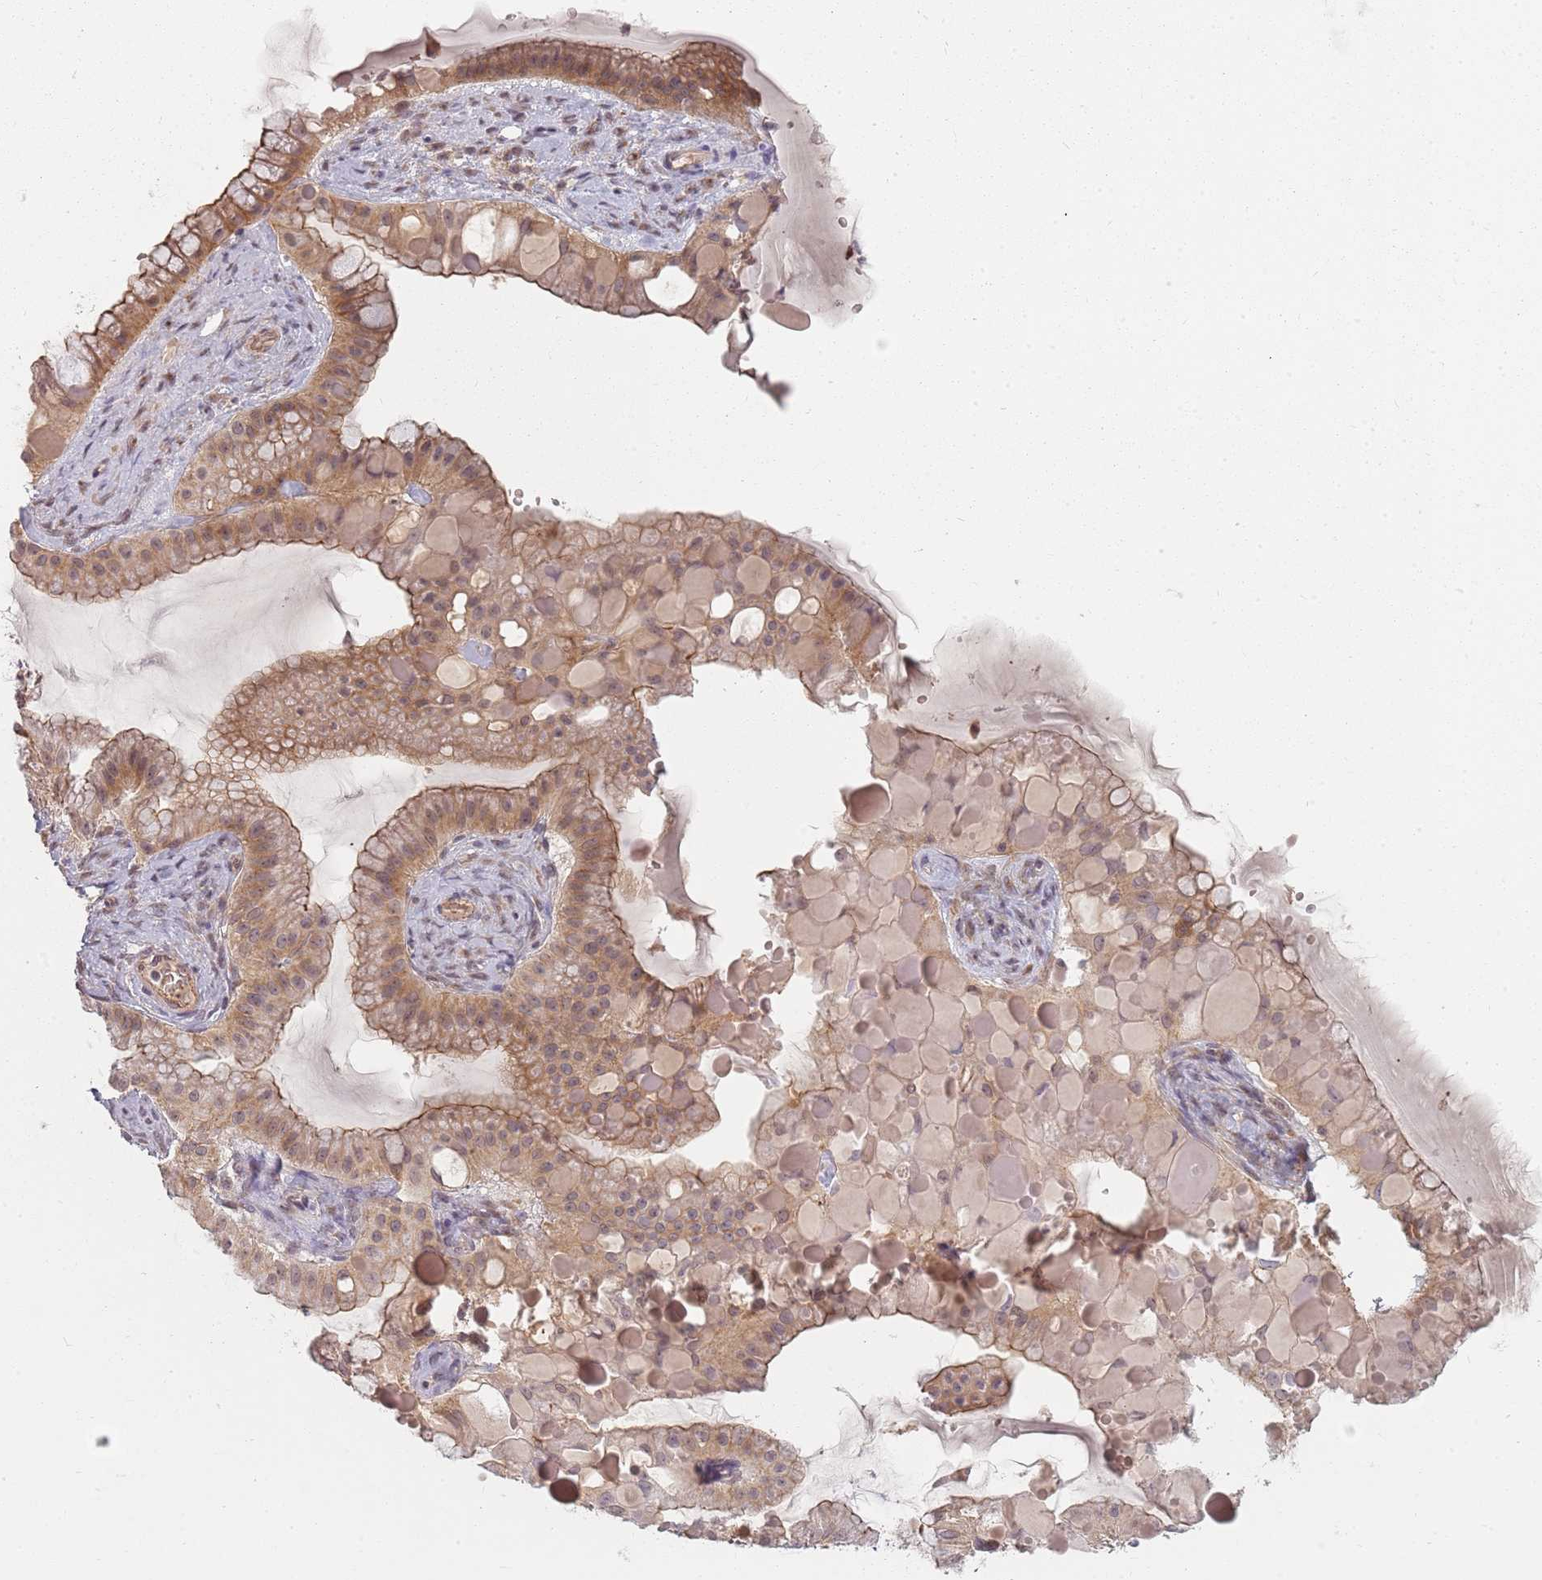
{"staining": {"intensity": "moderate", "quantity": "25%-75%", "location": "cytoplasmic/membranous"}, "tissue": "ovarian cancer", "cell_type": "Tumor cells", "image_type": "cancer", "snomed": [{"axis": "morphology", "description": "Cystadenocarcinoma, mucinous, NOS"}, {"axis": "topography", "description": "Ovary"}], "caption": "Immunohistochemistry (DAB (3,3'-diaminobenzidine)) staining of human ovarian cancer (mucinous cystadenocarcinoma) shows moderate cytoplasmic/membranous protein expression in about 25%-75% of tumor cells. Nuclei are stained in blue.", "gene": "PPP1R14C", "patient": {"sex": "female", "age": 61}}